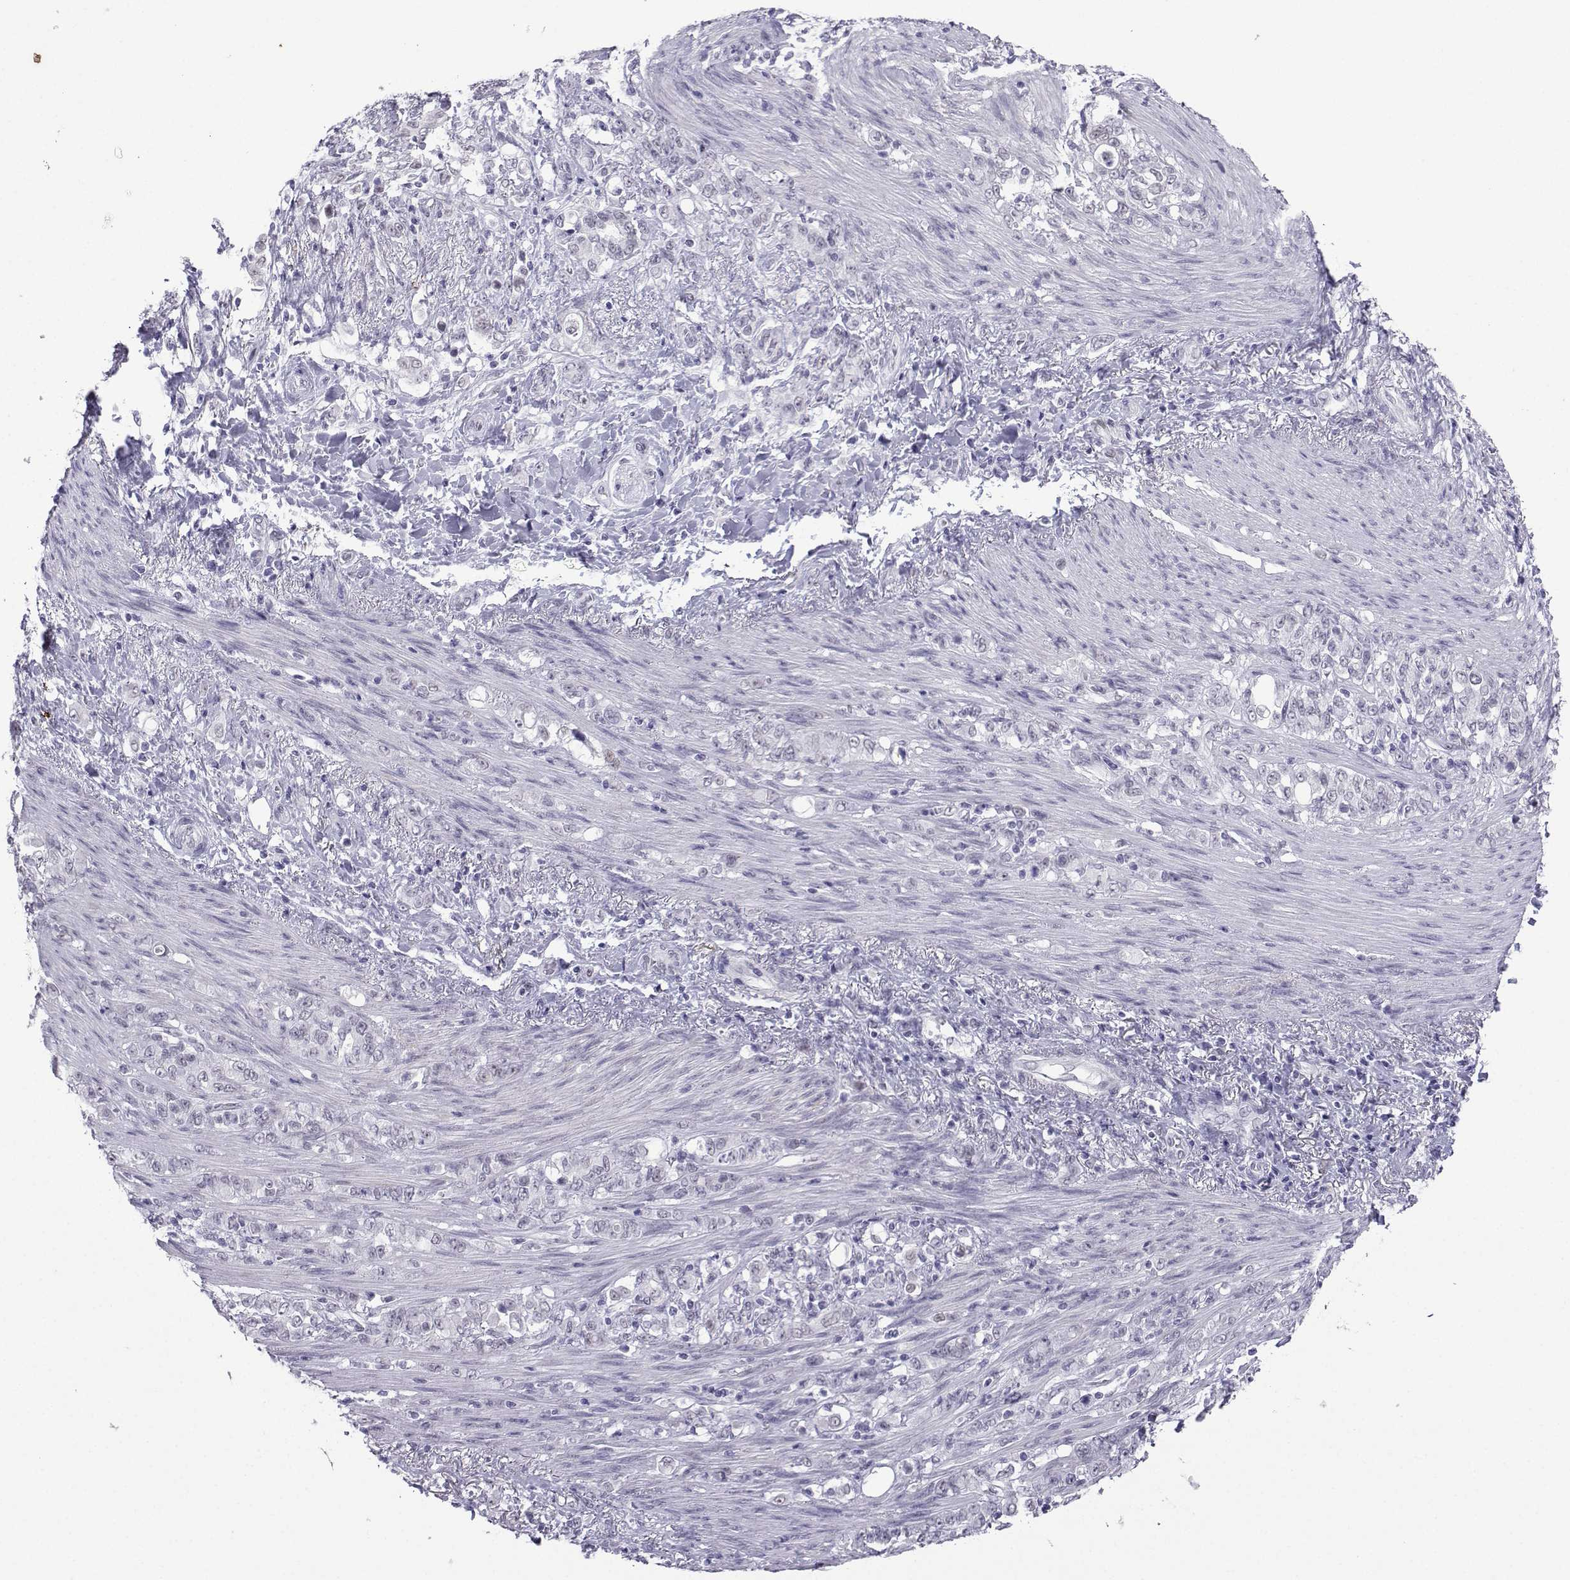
{"staining": {"intensity": "negative", "quantity": "none", "location": "none"}, "tissue": "stomach cancer", "cell_type": "Tumor cells", "image_type": "cancer", "snomed": [{"axis": "morphology", "description": "Adenocarcinoma, NOS"}, {"axis": "topography", "description": "Stomach"}], "caption": "An image of human adenocarcinoma (stomach) is negative for staining in tumor cells.", "gene": "LORICRIN", "patient": {"sex": "female", "age": 79}}